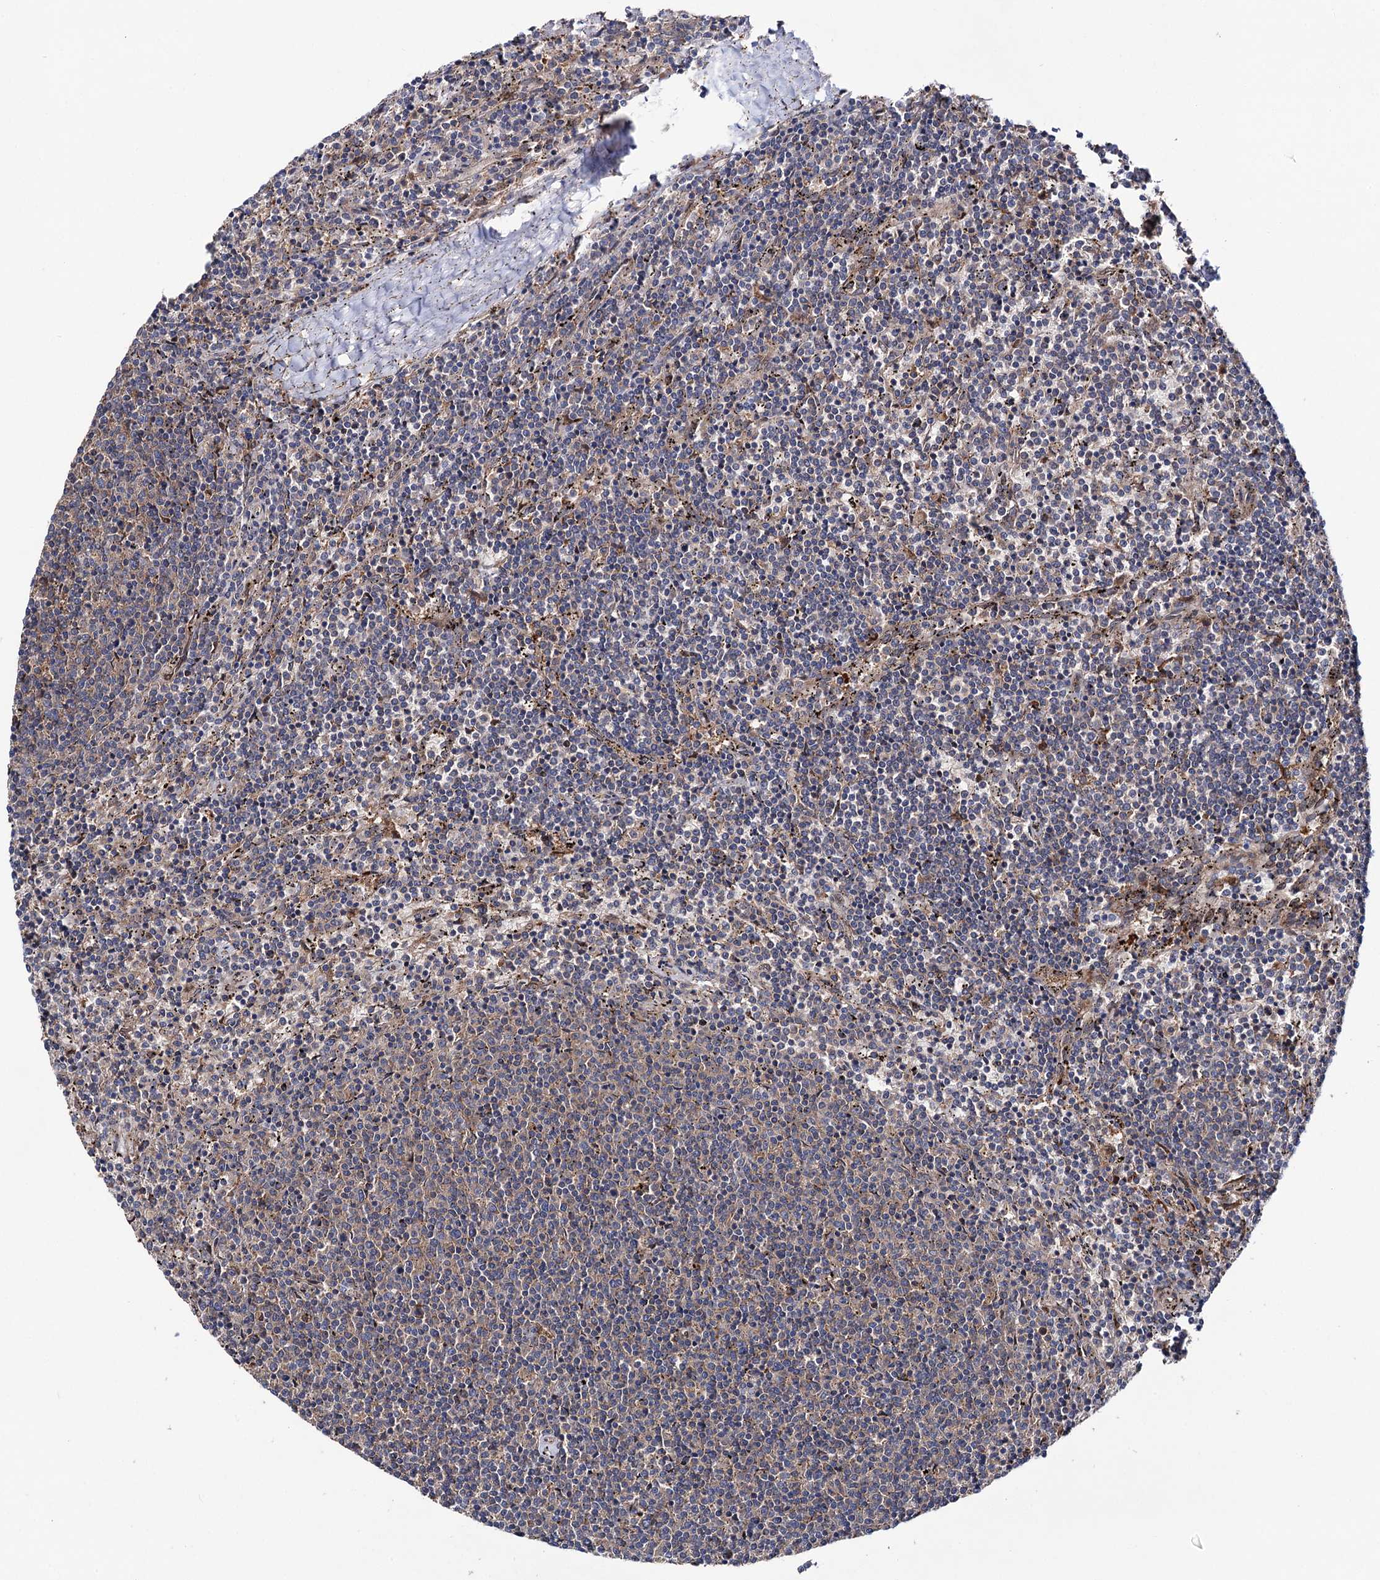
{"staining": {"intensity": "negative", "quantity": "none", "location": "none"}, "tissue": "lymphoma", "cell_type": "Tumor cells", "image_type": "cancer", "snomed": [{"axis": "morphology", "description": "Malignant lymphoma, non-Hodgkin's type, Low grade"}, {"axis": "topography", "description": "Spleen"}], "caption": "DAB immunohistochemical staining of human lymphoma exhibits no significant positivity in tumor cells.", "gene": "NAA25", "patient": {"sex": "female", "age": 50}}